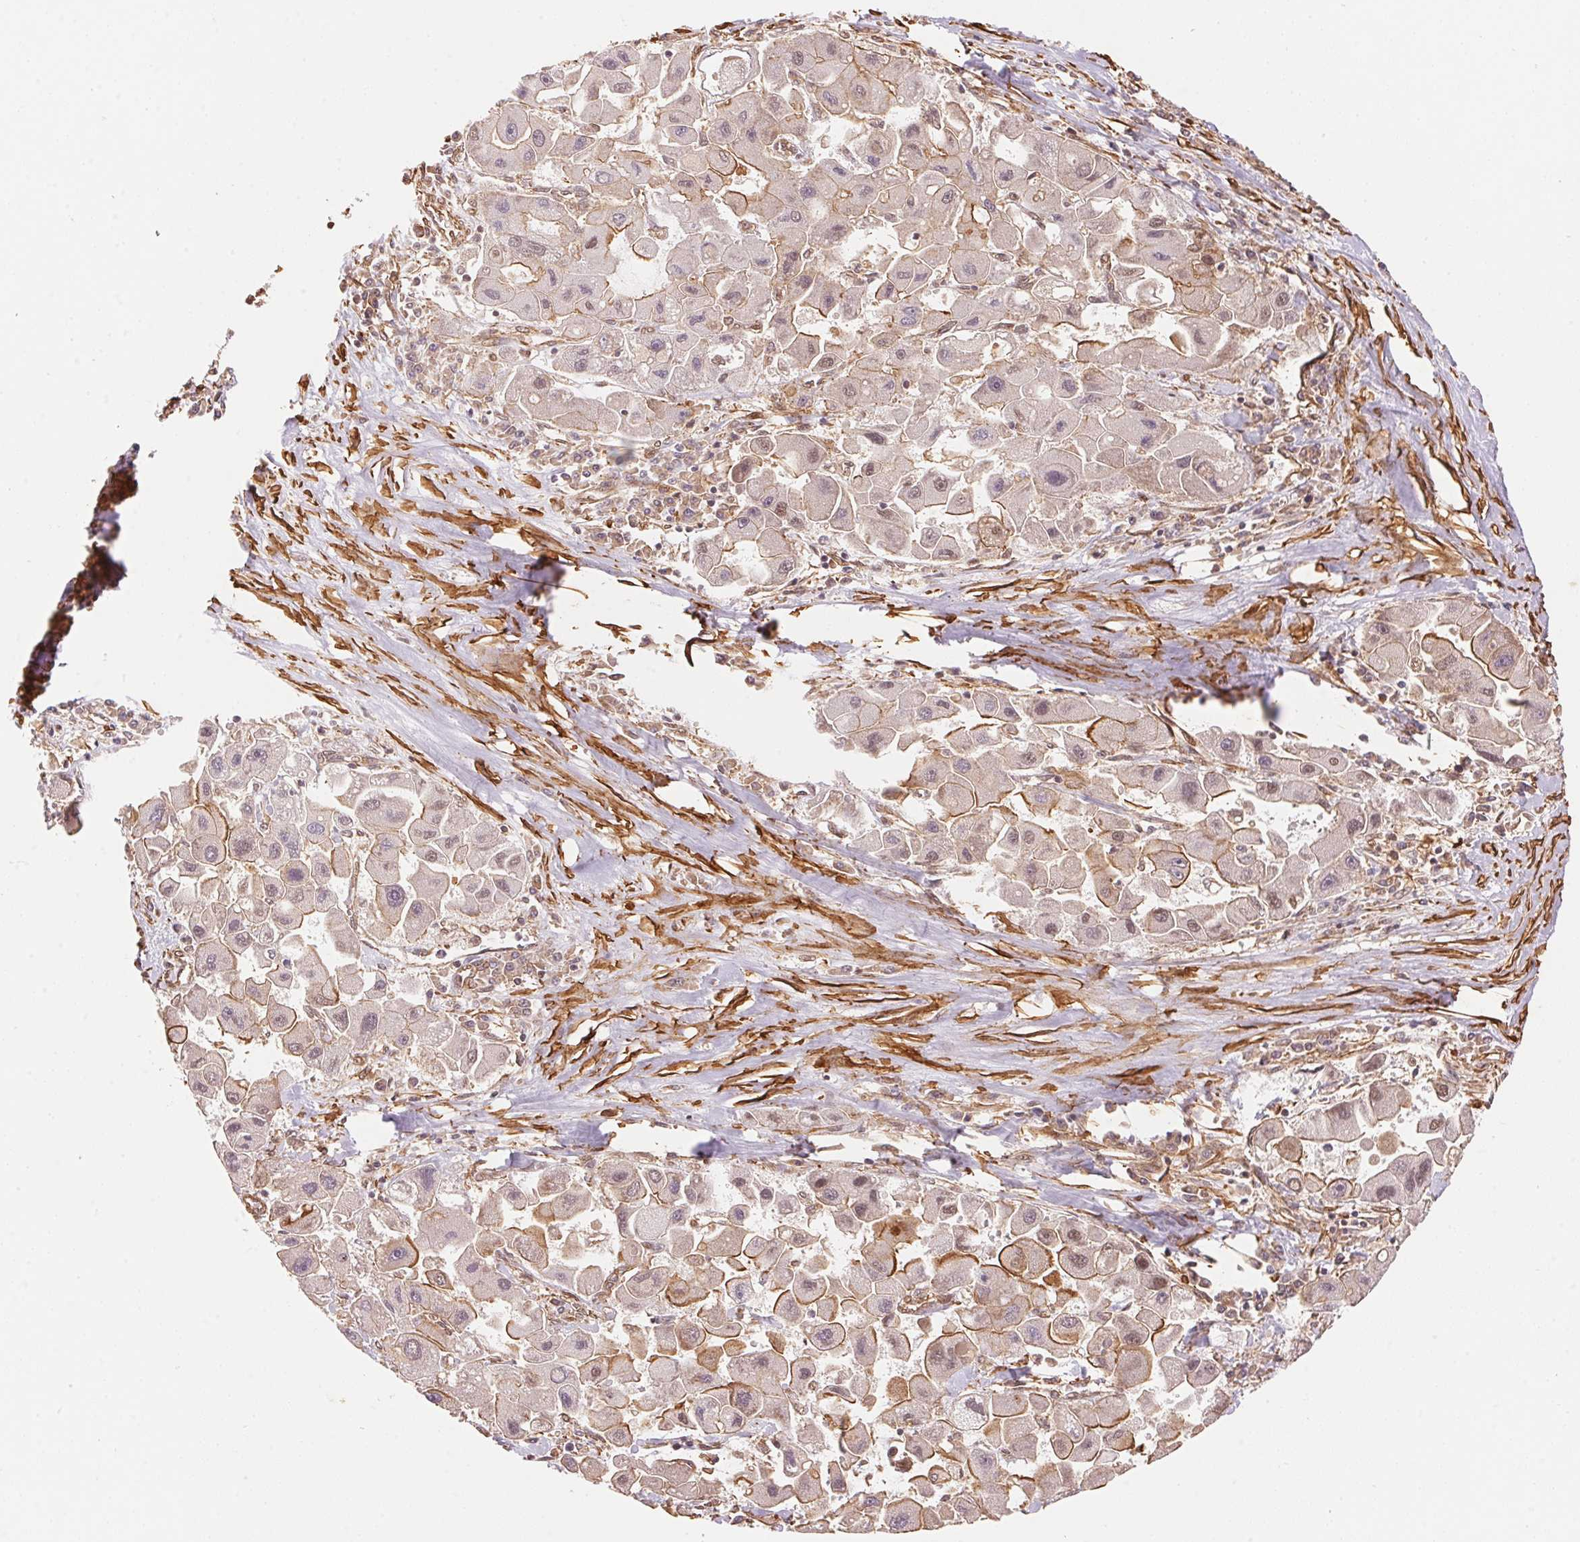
{"staining": {"intensity": "moderate", "quantity": "<25%", "location": "nuclear"}, "tissue": "liver cancer", "cell_type": "Tumor cells", "image_type": "cancer", "snomed": [{"axis": "morphology", "description": "Carcinoma, Hepatocellular, NOS"}, {"axis": "topography", "description": "Liver"}], "caption": "Protein expression by immunohistochemistry exhibits moderate nuclear positivity in about <25% of tumor cells in liver cancer (hepatocellular carcinoma). The staining was performed using DAB to visualize the protein expression in brown, while the nuclei were stained in blue with hematoxylin (Magnification: 20x).", "gene": "TNIP2", "patient": {"sex": "male", "age": 24}}